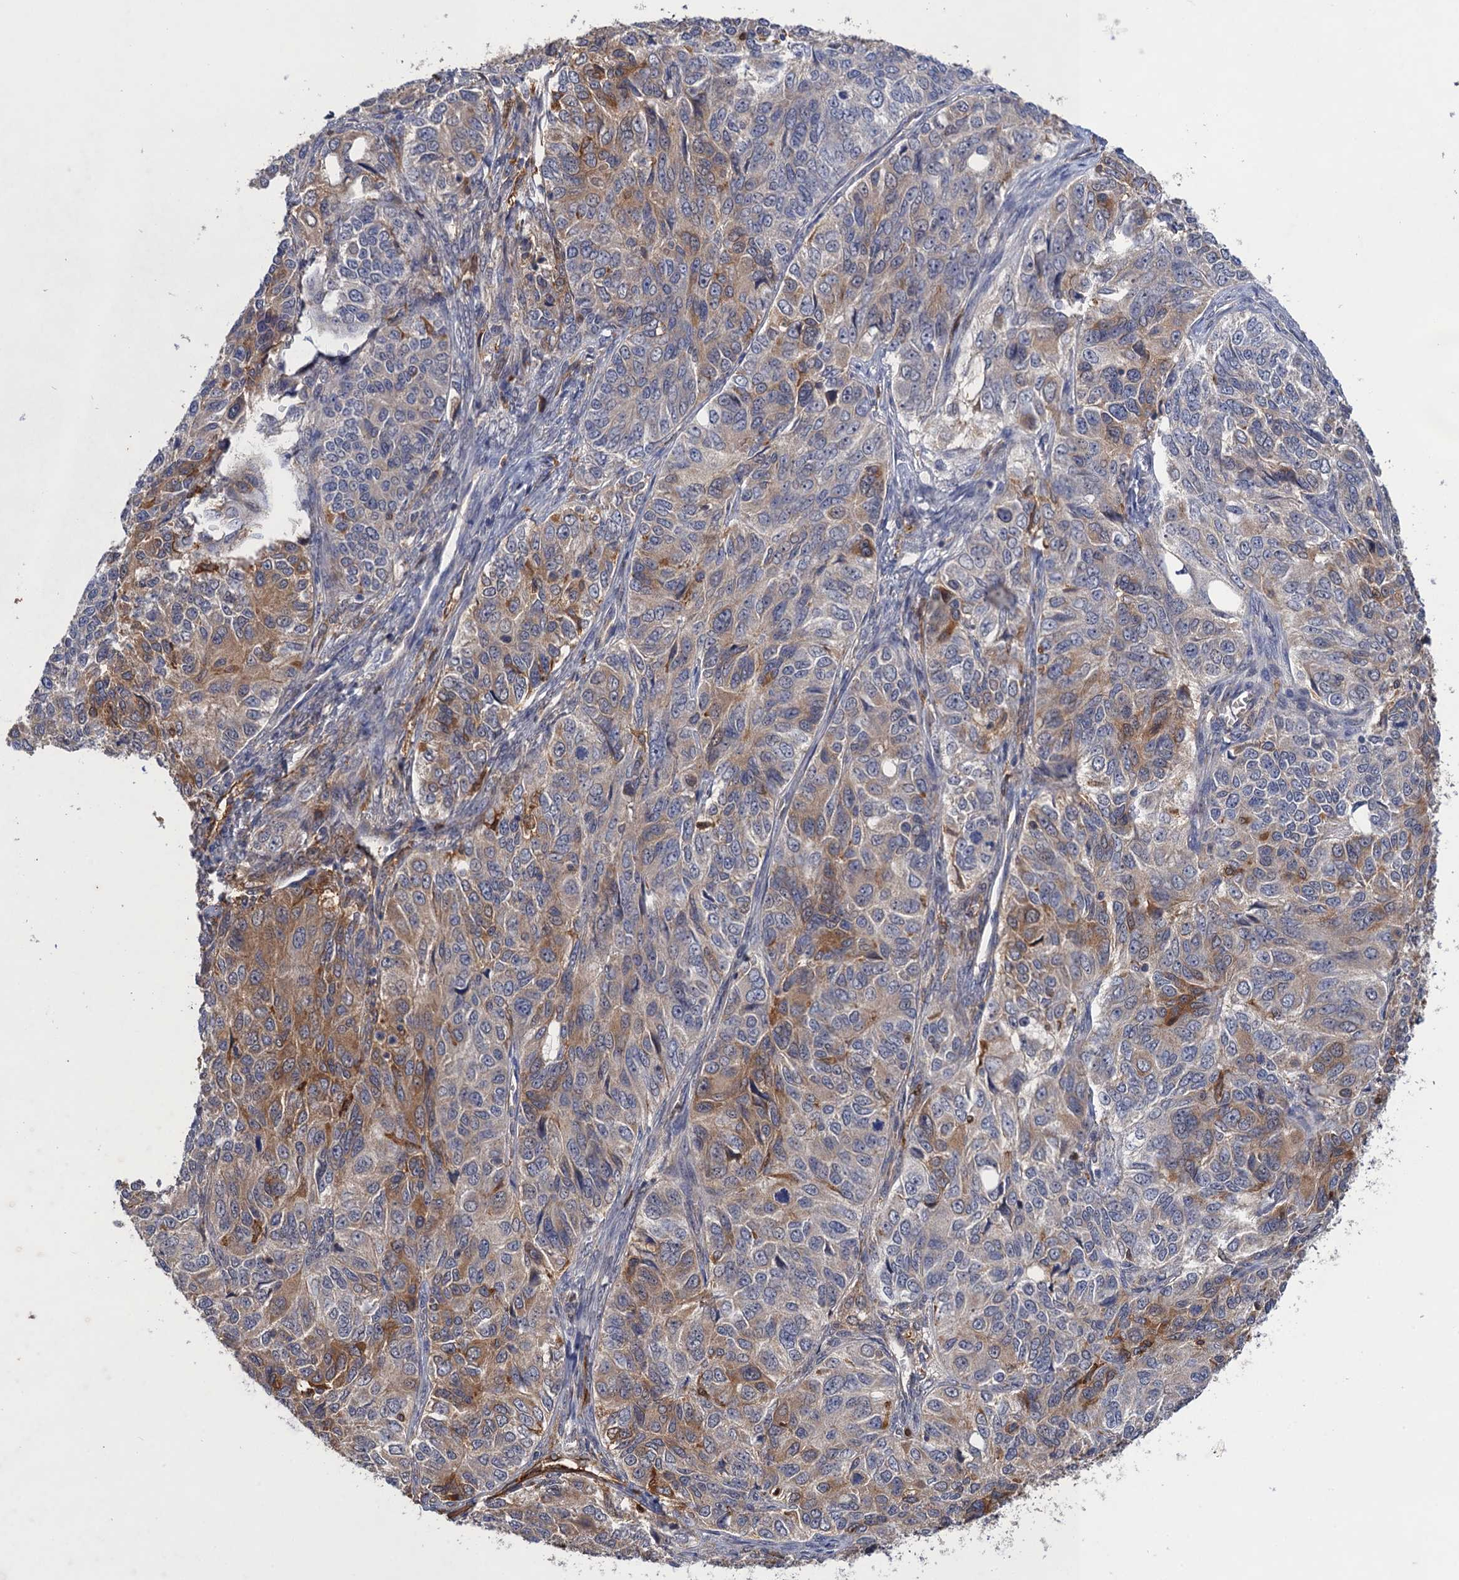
{"staining": {"intensity": "moderate", "quantity": "<25%", "location": "cytoplasmic/membranous"}, "tissue": "ovarian cancer", "cell_type": "Tumor cells", "image_type": "cancer", "snomed": [{"axis": "morphology", "description": "Carcinoma, endometroid"}, {"axis": "topography", "description": "Ovary"}], "caption": "The histopathology image reveals a brown stain indicating the presence of a protein in the cytoplasmic/membranous of tumor cells in ovarian cancer.", "gene": "NEK8", "patient": {"sex": "female", "age": 51}}